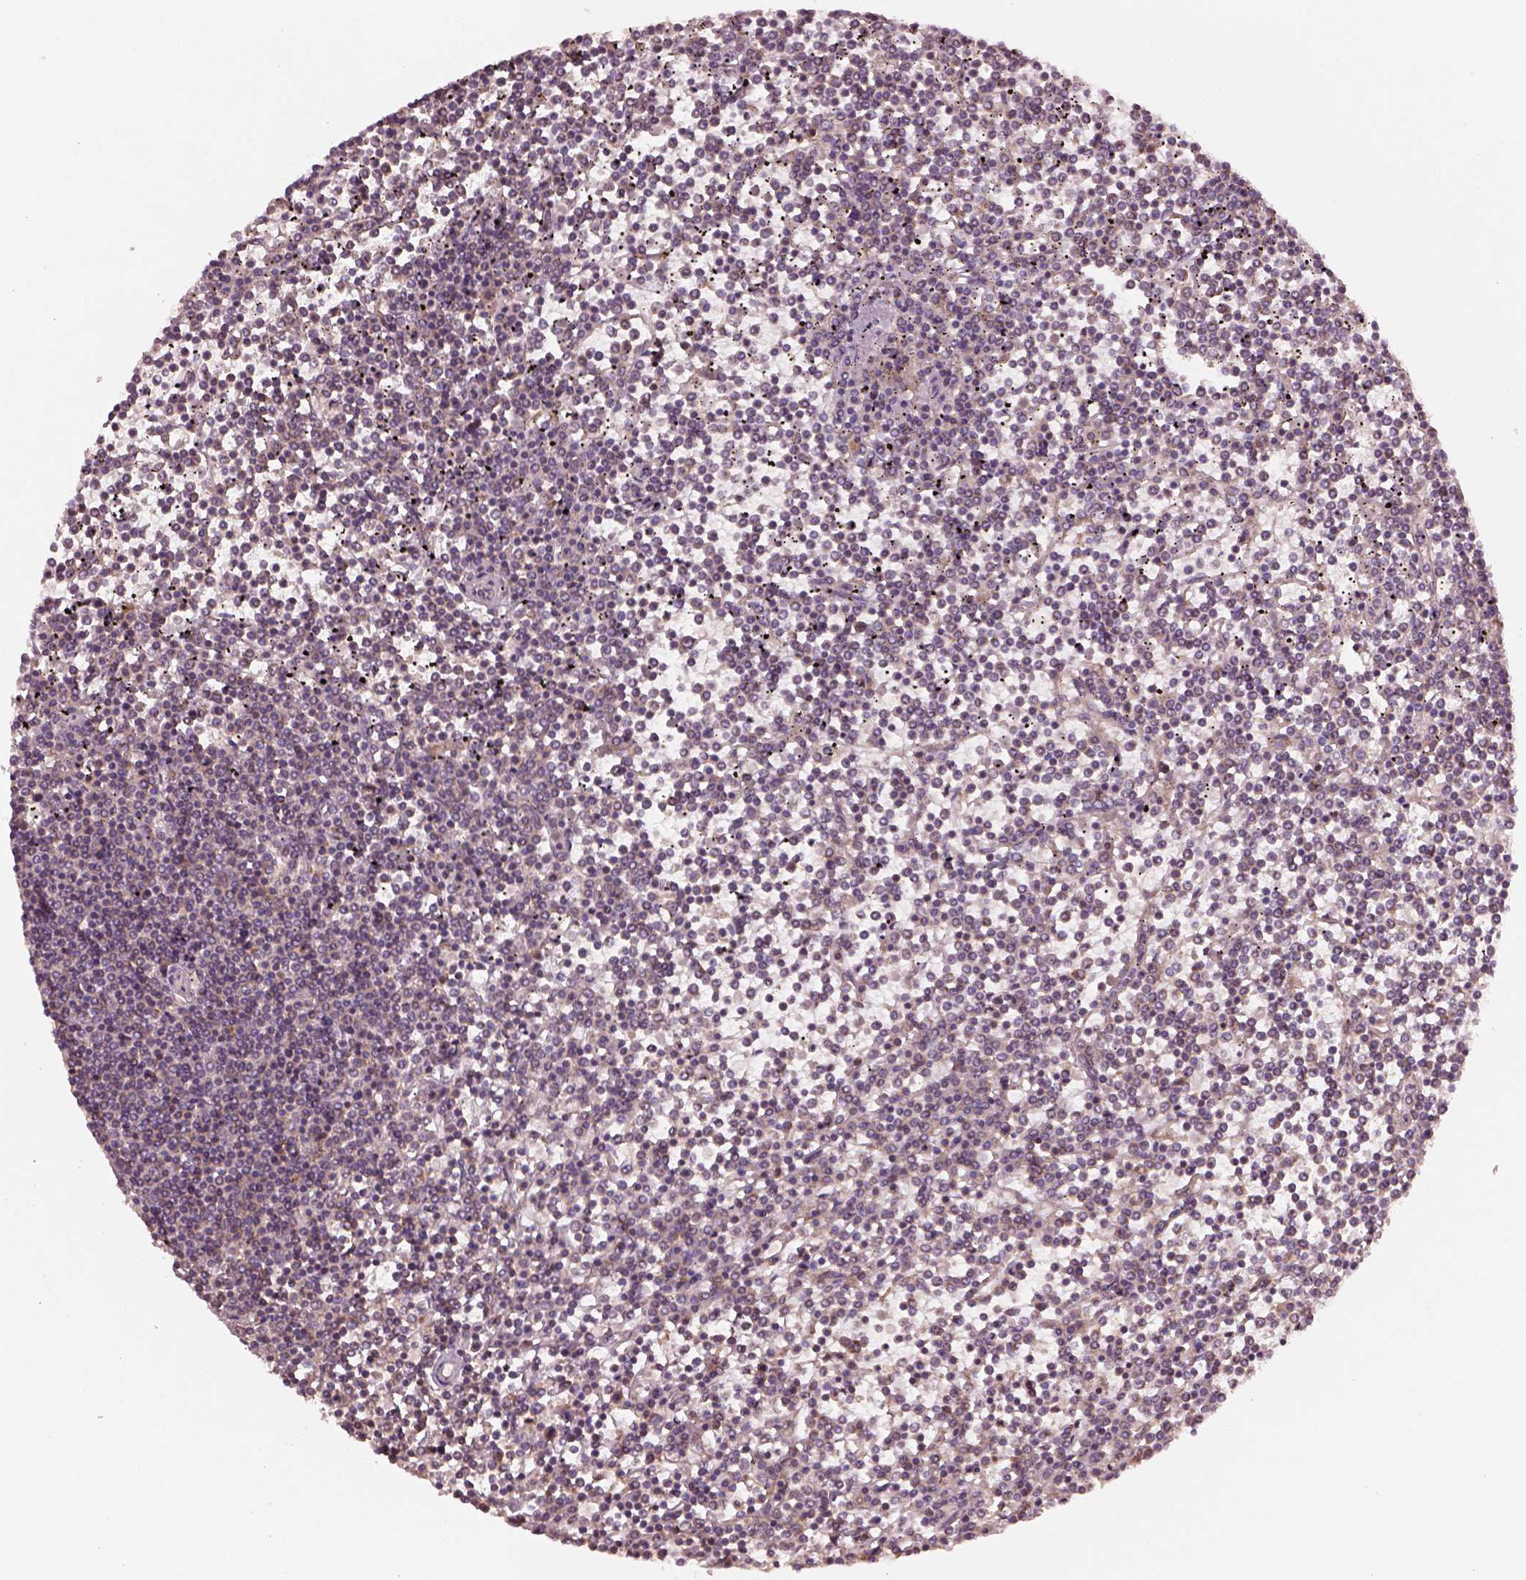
{"staining": {"intensity": "negative", "quantity": "none", "location": "none"}, "tissue": "lymphoma", "cell_type": "Tumor cells", "image_type": "cancer", "snomed": [{"axis": "morphology", "description": "Malignant lymphoma, non-Hodgkin's type, Low grade"}, {"axis": "topography", "description": "Spleen"}], "caption": "Lymphoma stained for a protein using IHC reveals no positivity tumor cells.", "gene": "SLC25A5", "patient": {"sex": "female", "age": 19}}